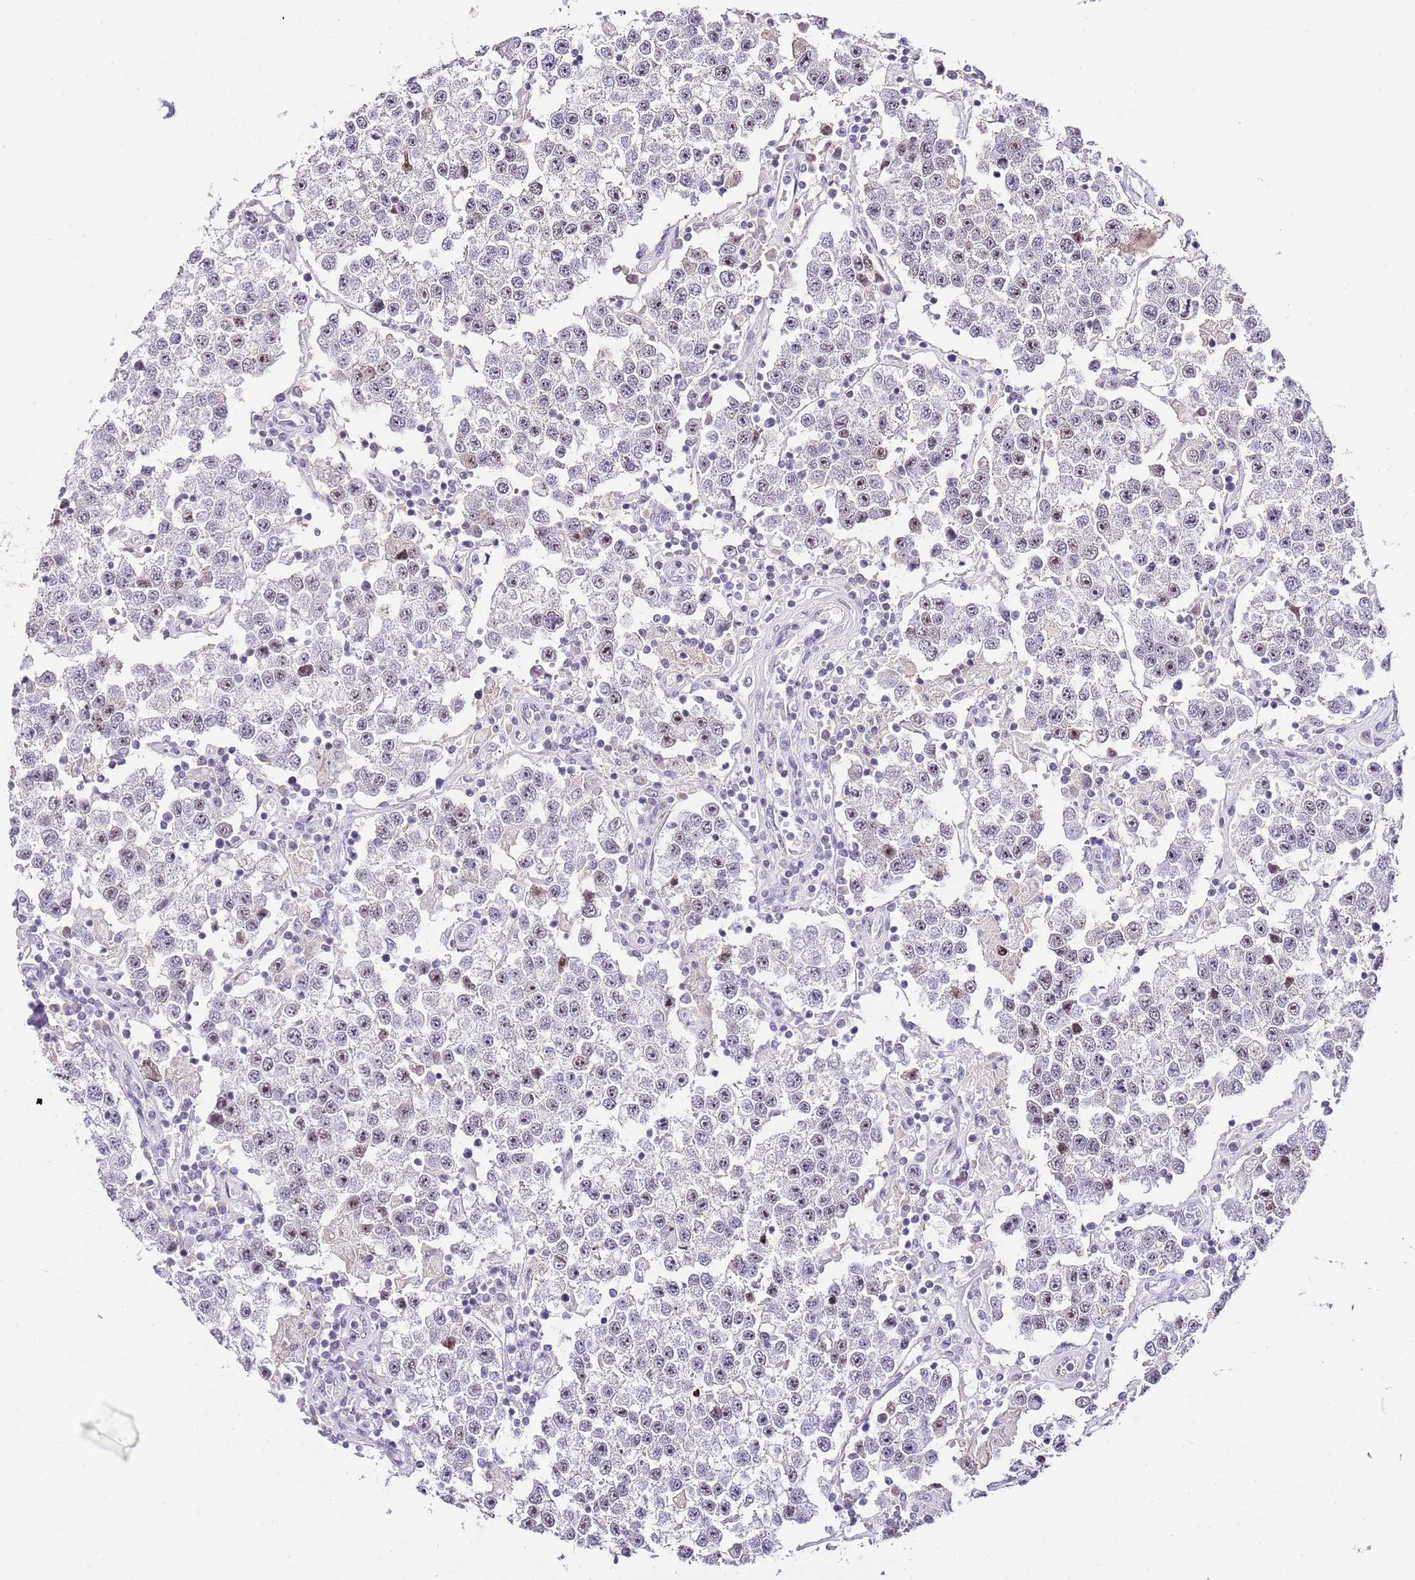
{"staining": {"intensity": "moderate", "quantity": "<25%", "location": "nuclear"}, "tissue": "testis cancer", "cell_type": "Tumor cells", "image_type": "cancer", "snomed": [{"axis": "morphology", "description": "Seminoma, NOS"}, {"axis": "topography", "description": "Testis"}], "caption": "Immunohistochemistry (DAB (3,3'-diaminobenzidine)) staining of seminoma (testis) reveals moderate nuclear protein expression in approximately <25% of tumor cells.", "gene": "NOP56", "patient": {"sex": "male", "age": 37}}